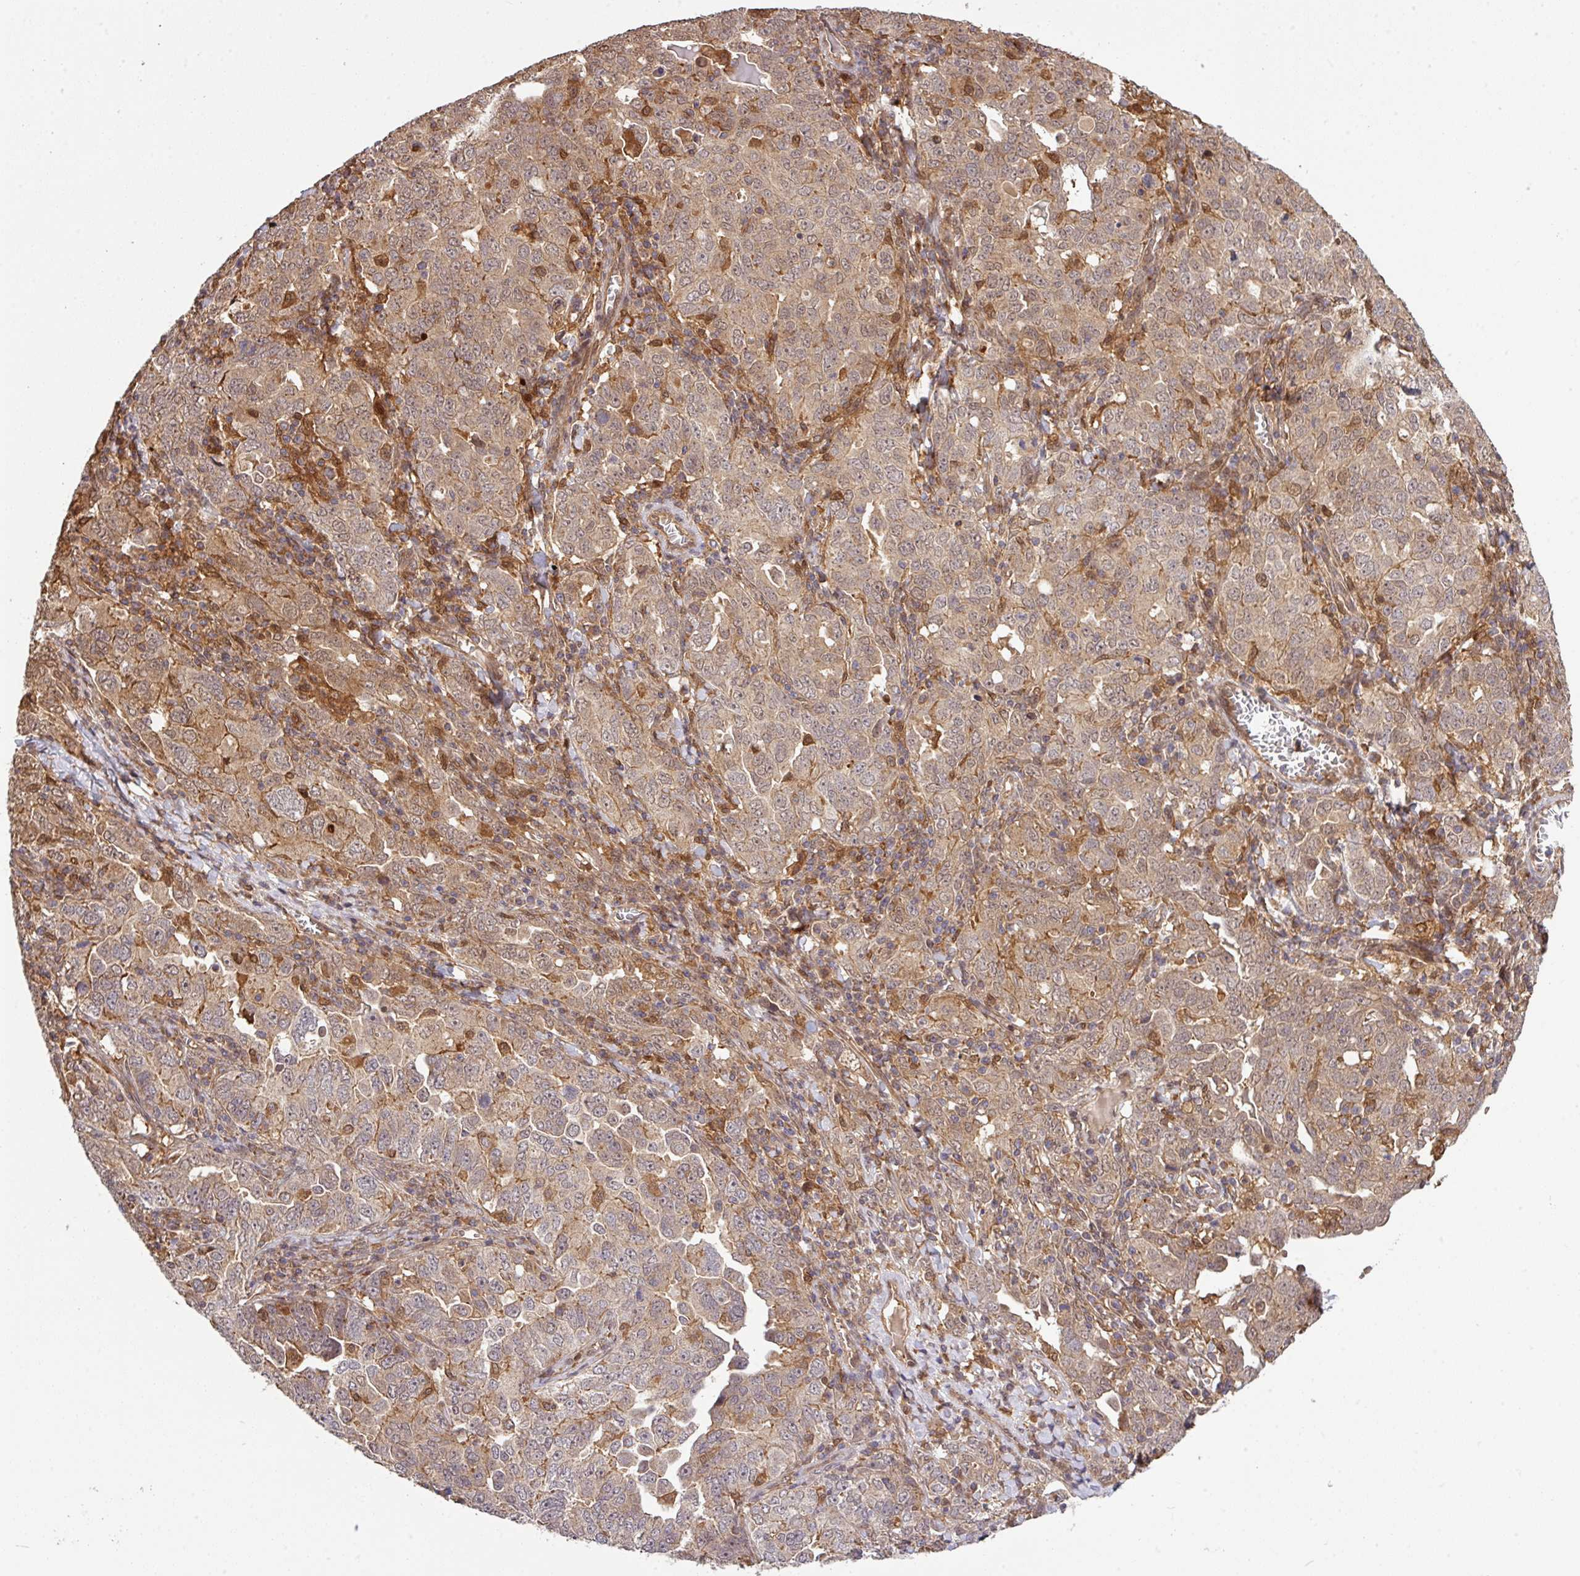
{"staining": {"intensity": "moderate", "quantity": ">75%", "location": "cytoplasmic/membranous,nuclear"}, "tissue": "ovarian cancer", "cell_type": "Tumor cells", "image_type": "cancer", "snomed": [{"axis": "morphology", "description": "Carcinoma, endometroid"}, {"axis": "topography", "description": "Ovary"}], "caption": "IHC of human ovarian cancer demonstrates medium levels of moderate cytoplasmic/membranous and nuclear expression in approximately >75% of tumor cells. The protein of interest is shown in brown color, while the nuclei are stained blue.", "gene": "ARPIN", "patient": {"sex": "female", "age": 62}}